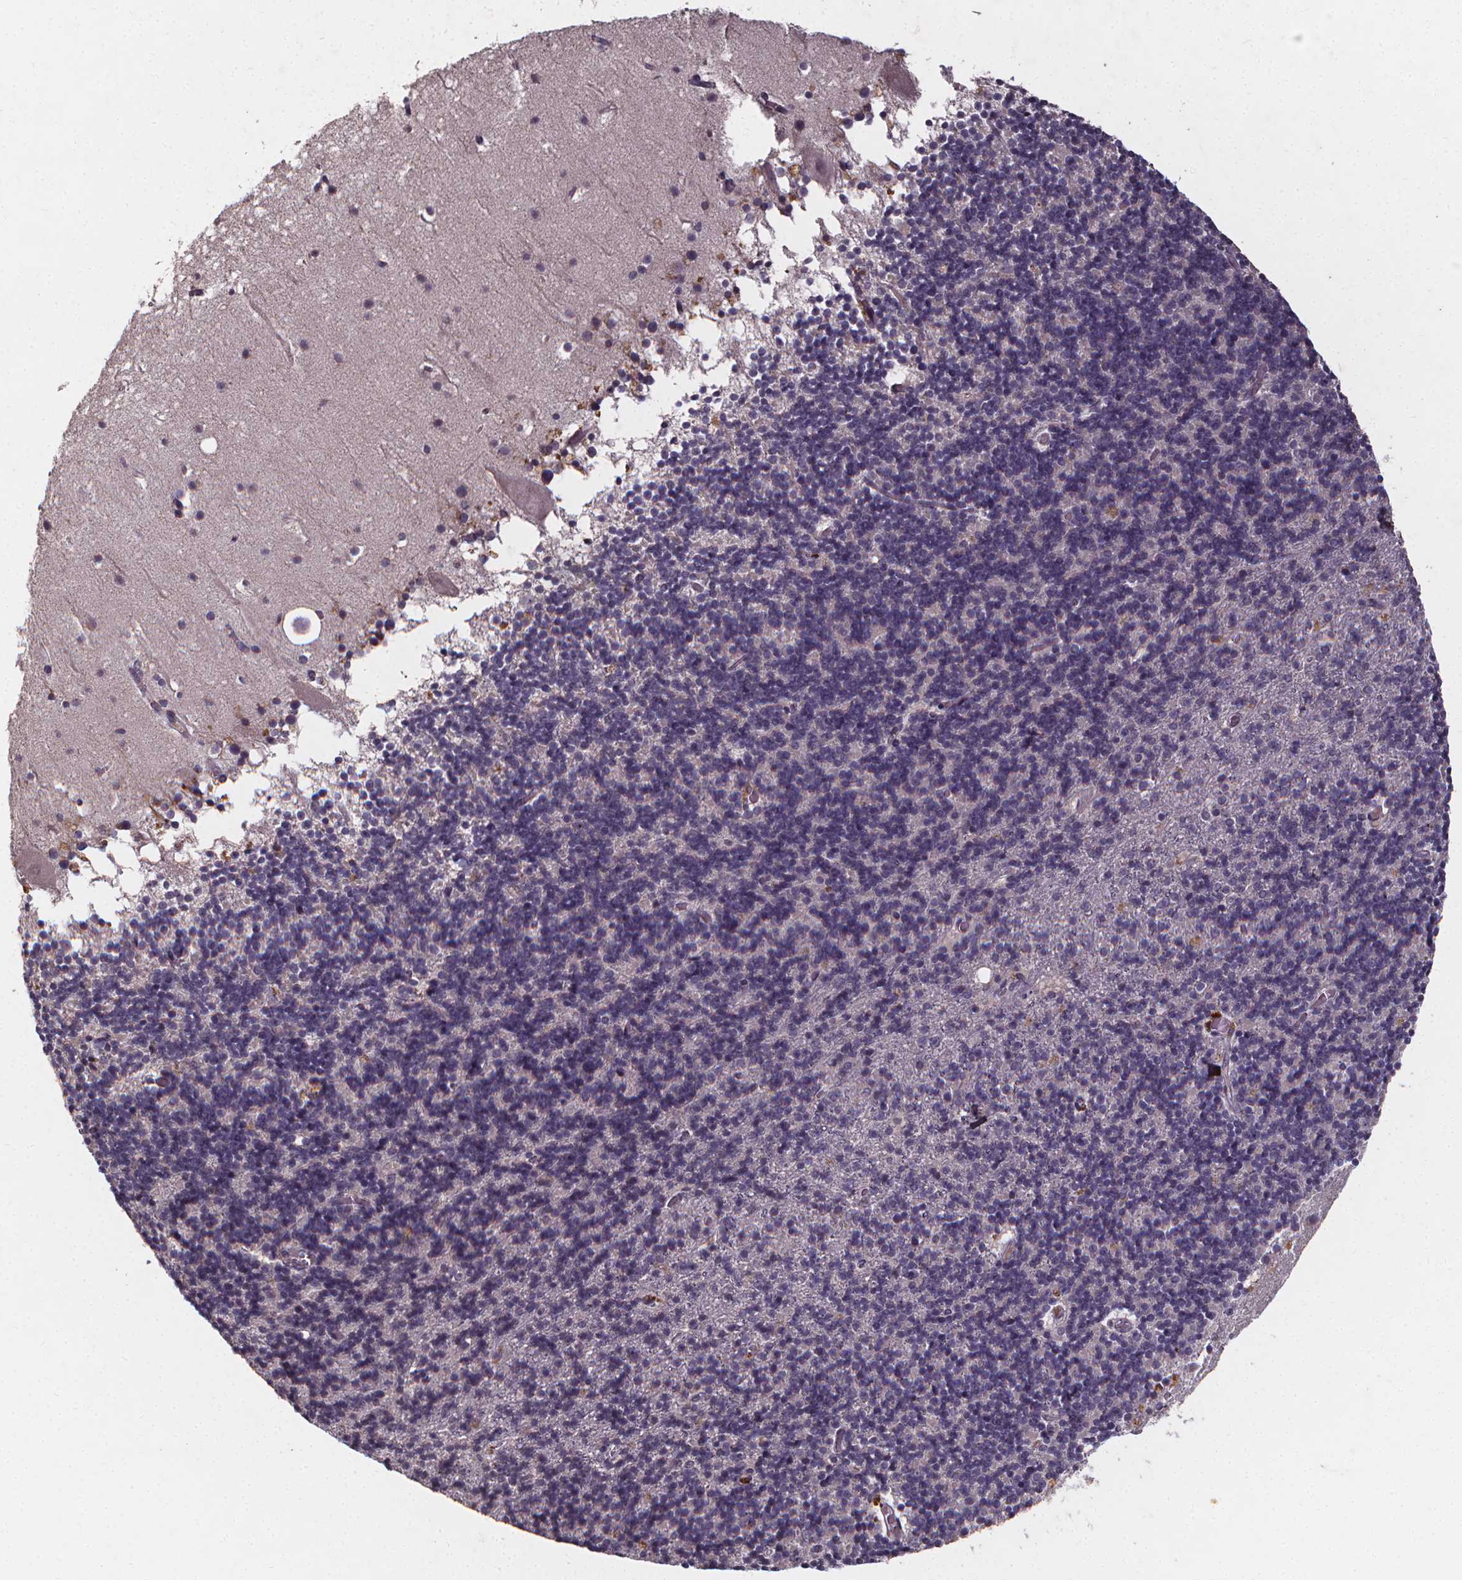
{"staining": {"intensity": "negative", "quantity": "none", "location": "none"}, "tissue": "cerebellum", "cell_type": "Cells in granular layer", "image_type": "normal", "snomed": [{"axis": "morphology", "description": "Normal tissue, NOS"}, {"axis": "topography", "description": "Cerebellum"}], "caption": "This is a histopathology image of immunohistochemistry staining of normal cerebellum, which shows no staining in cells in granular layer.", "gene": "SPAG8", "patient": {"sex": "male", "age": 70}}